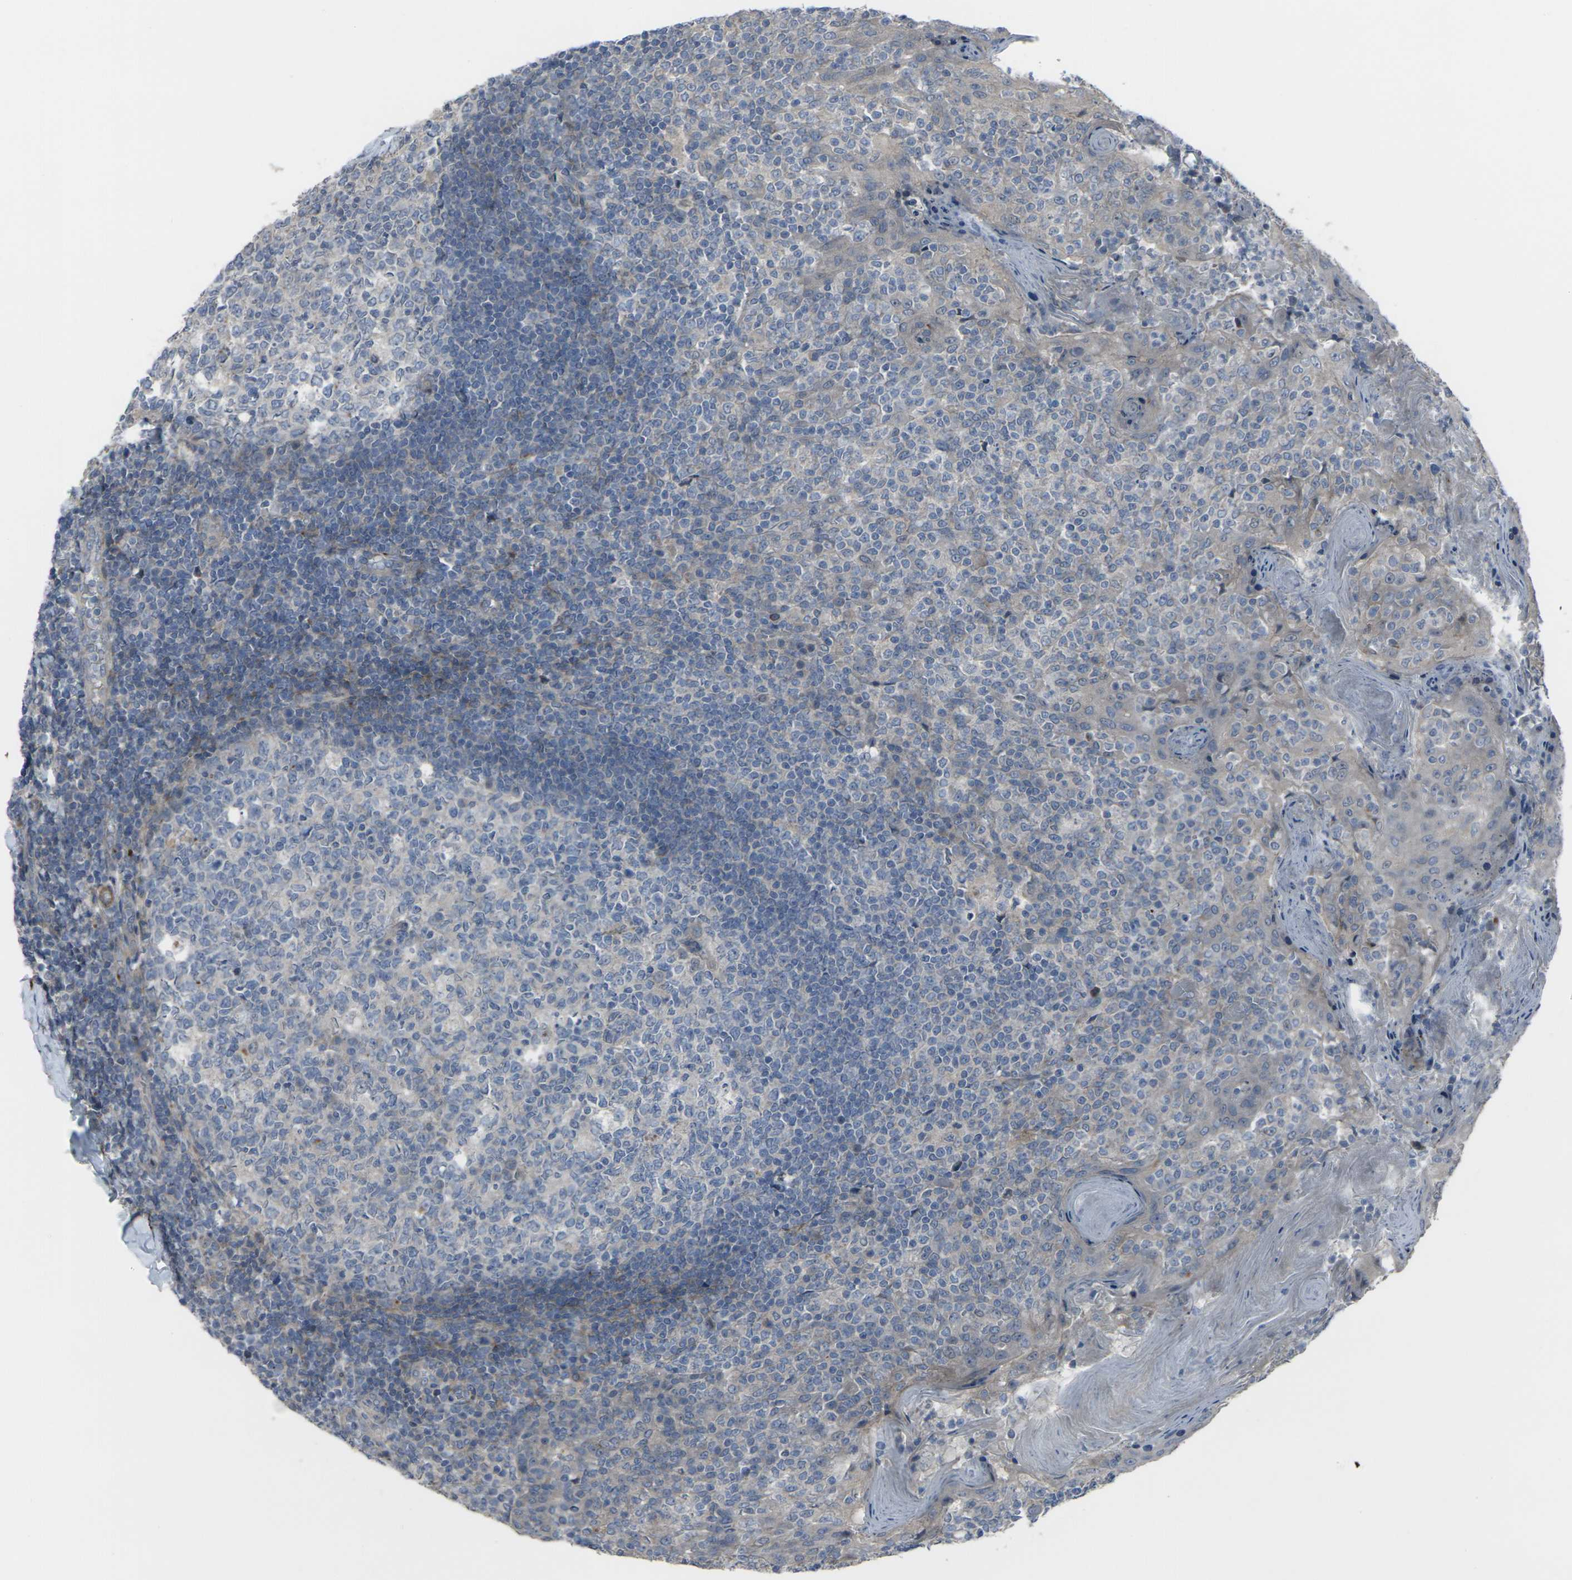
{"staining": {"intensity": "moderate", "quantity": "25%-75%", "location": "cytoplasmic/membranous"}, "tissue": "tonsil", "cell_type": "Germinal center cells", "image_type": "normal", "snomed": [{"axis": "morphology", "description": "Normal tissue, NOS"}, {"axis": "topography", "description": "Tonsil"}], "caption": "This micrograph reveals unremarkable tonsil stained with immunohistochemistry to label a protein in brown. The cytoplasmic/membranous of germinal center cells show moderate positivity for the protein. Nuclei are counter-stained blue.", "gene": "CCR10", "patient": {"sex": "female", "age": 19}}